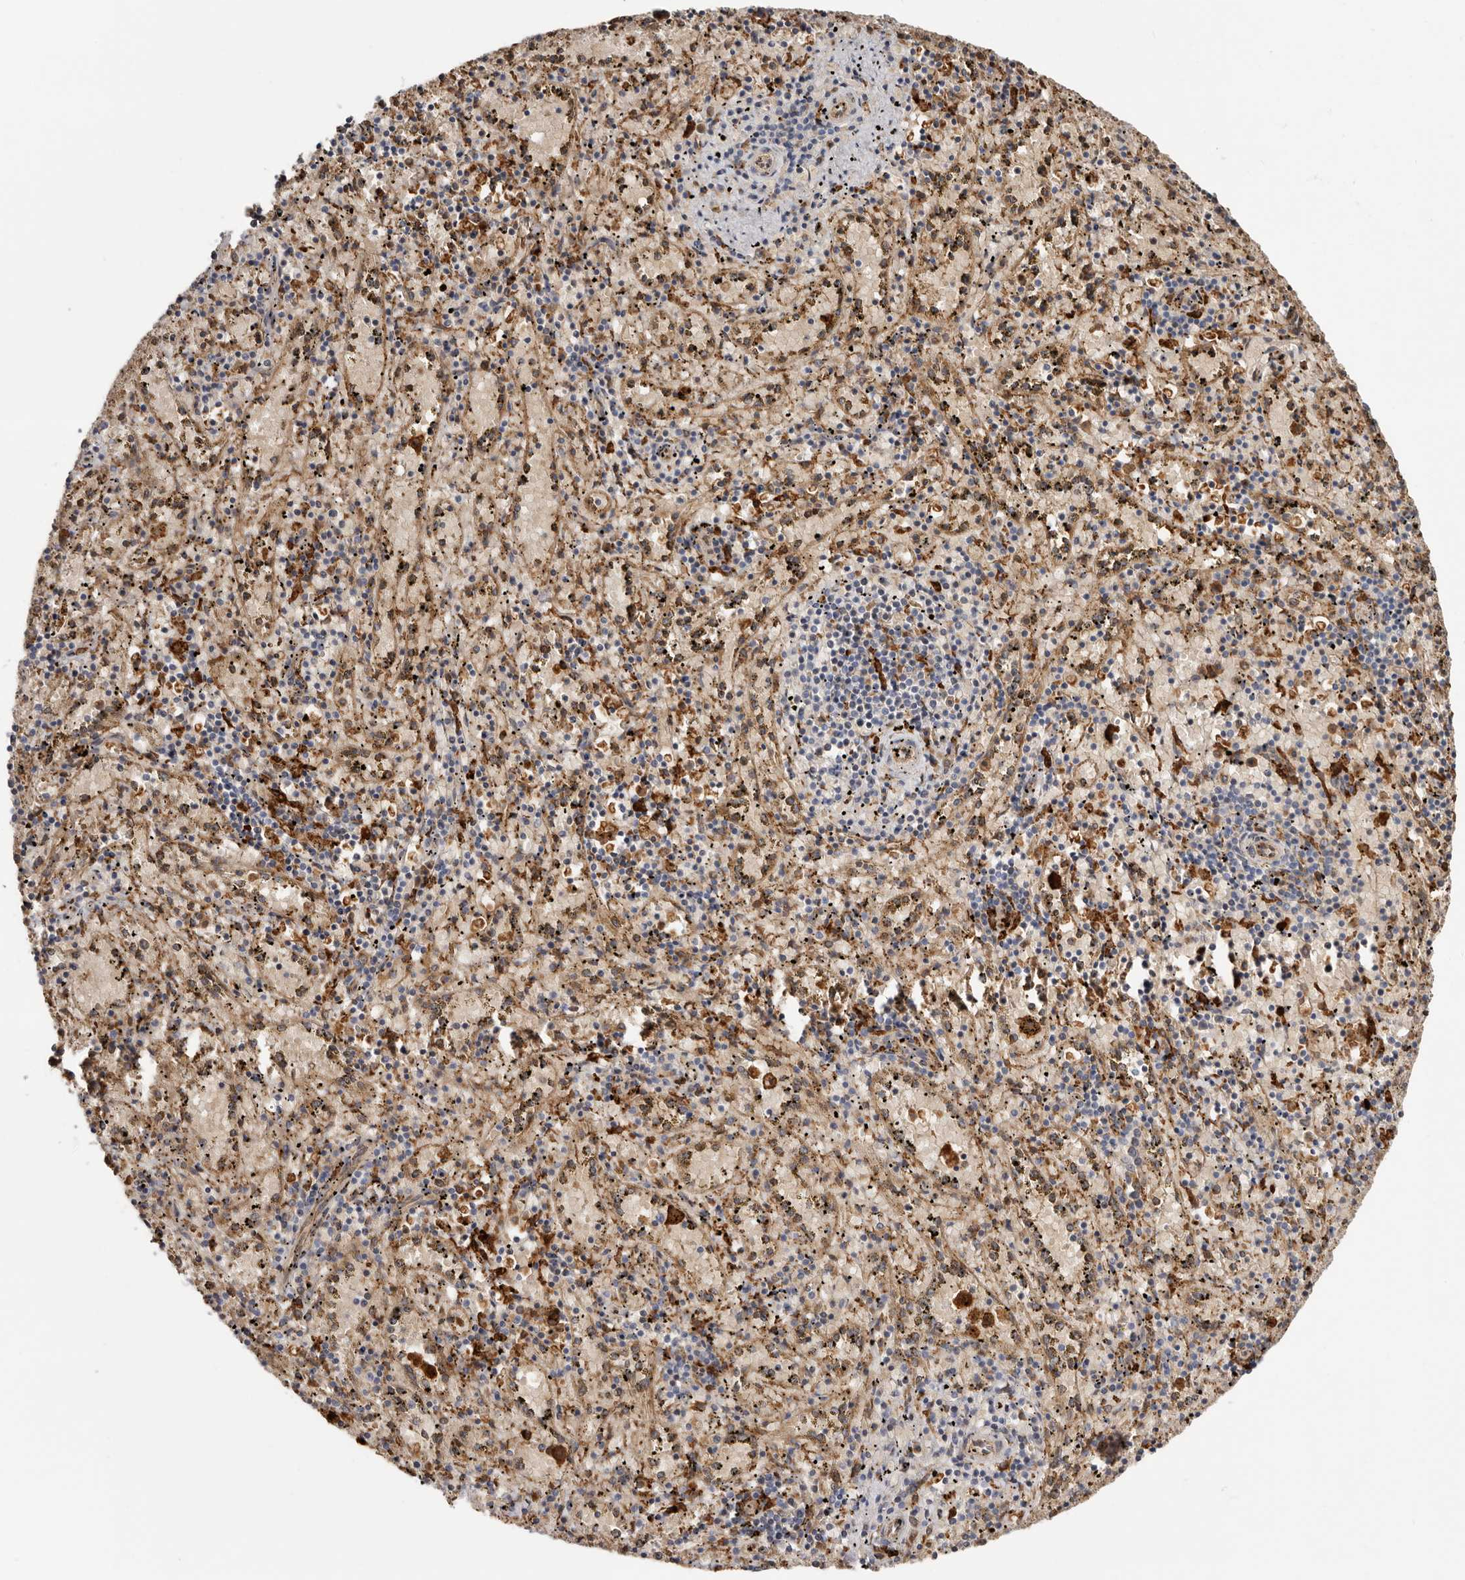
{"staining": {"intensity": "moderate", "quantity": ">75%", "location": "cytoplasmic/membranous"}, "tissue": "spleen", "cell_type": "Cells in red pulp", "image_type": "normal", "snomed": [{"axis": "morphology", "description": "Normal tissue, NOS"}, {"axis": "topography", "description": "Spleen"}], "caption": "High-power microscopy captured an IHC histopathology image of normal spleen, revealing moderate cytoplasmic/membranous staining in approximately >75% of cells in red pulp.", "gene": "GRN", "patient": {"sex": "male", "age": 11}}